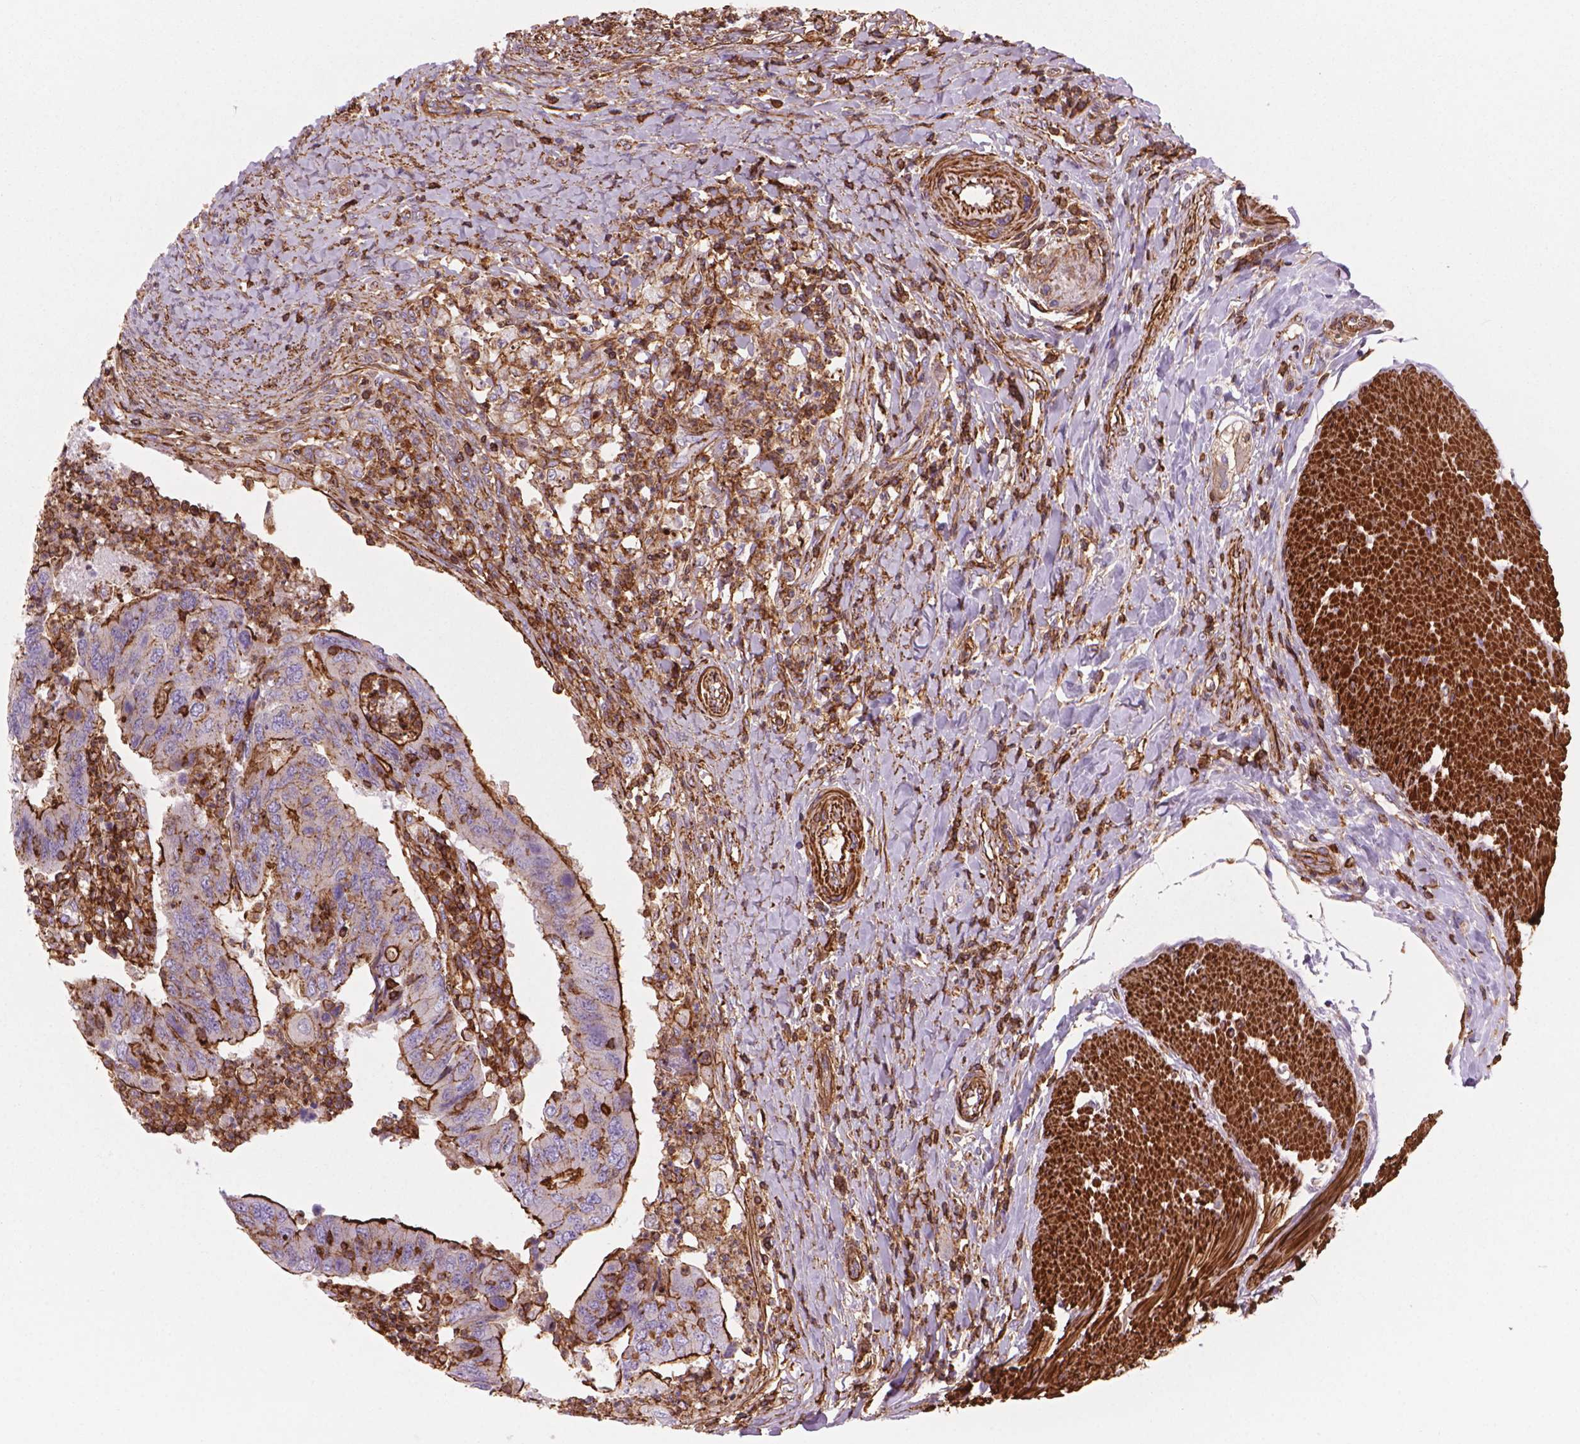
{"staining": {"intensity": "strong", "quantity": "25%-75%", "location": "cytoplasmic/membranous"}, "tissue": "colorectal cancer", "cell_type": "Tumor cells", "image_type": "cancer", "snomed": [{"axis": "morphology", "description": "Adenocarcinoma, NOS"}, {"axis": "topography", "description": "Colon"}], "caption": "Tumor cells display high levels of strong cytoplasmic/membranous staining in about 25%-75% of cells in human colorectal cancer. The protein is shown in brown color, while the nuclei are stained blue.", "gene": "PATJ", "patient": {"sex": "female", "age": 67}}